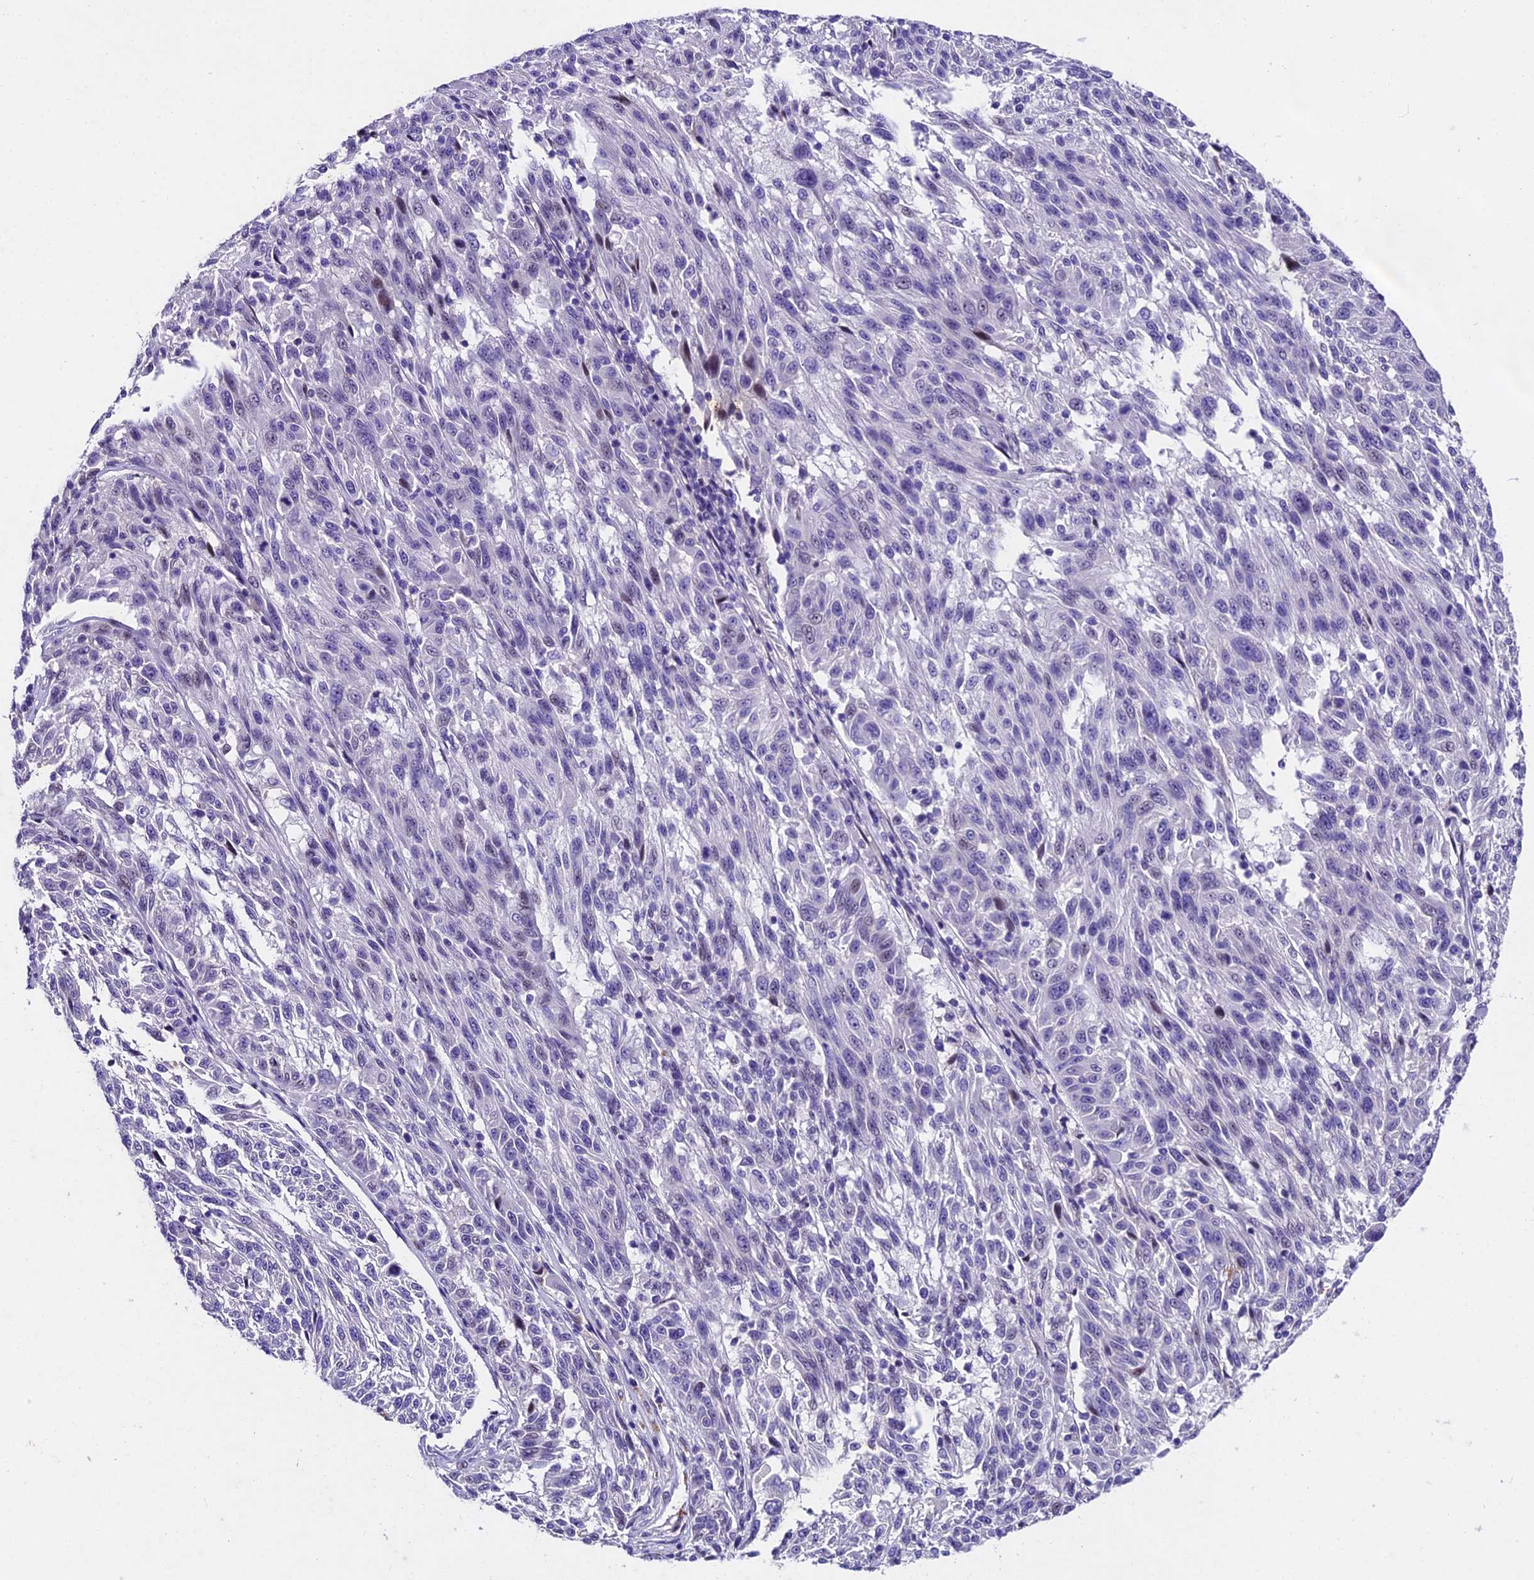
{"staining": {"intensity": "negative", "quantity": "none", "location": "none"}, "tissue": "melanoma", "cell_type": "Tumor cells", "image_type": "cancer", "snomed": [{"axis": "morphology", "description": "Malignant melanoma, NOS"}, {"axis": "topography", "description": "Skin"}], "caption": "Immunohistochemistry image of neoplastic tissue: human malignant melanoma stained with DAB displays no significant protein positivity in tumor cells. The staining is performed using DAB (3,3'-diaminobenzidine) brown chromogen with nuclei counter-stained in using hematoxylin.", "gene": "IFT140", "patient": {"sex": "male", "age": 53}}